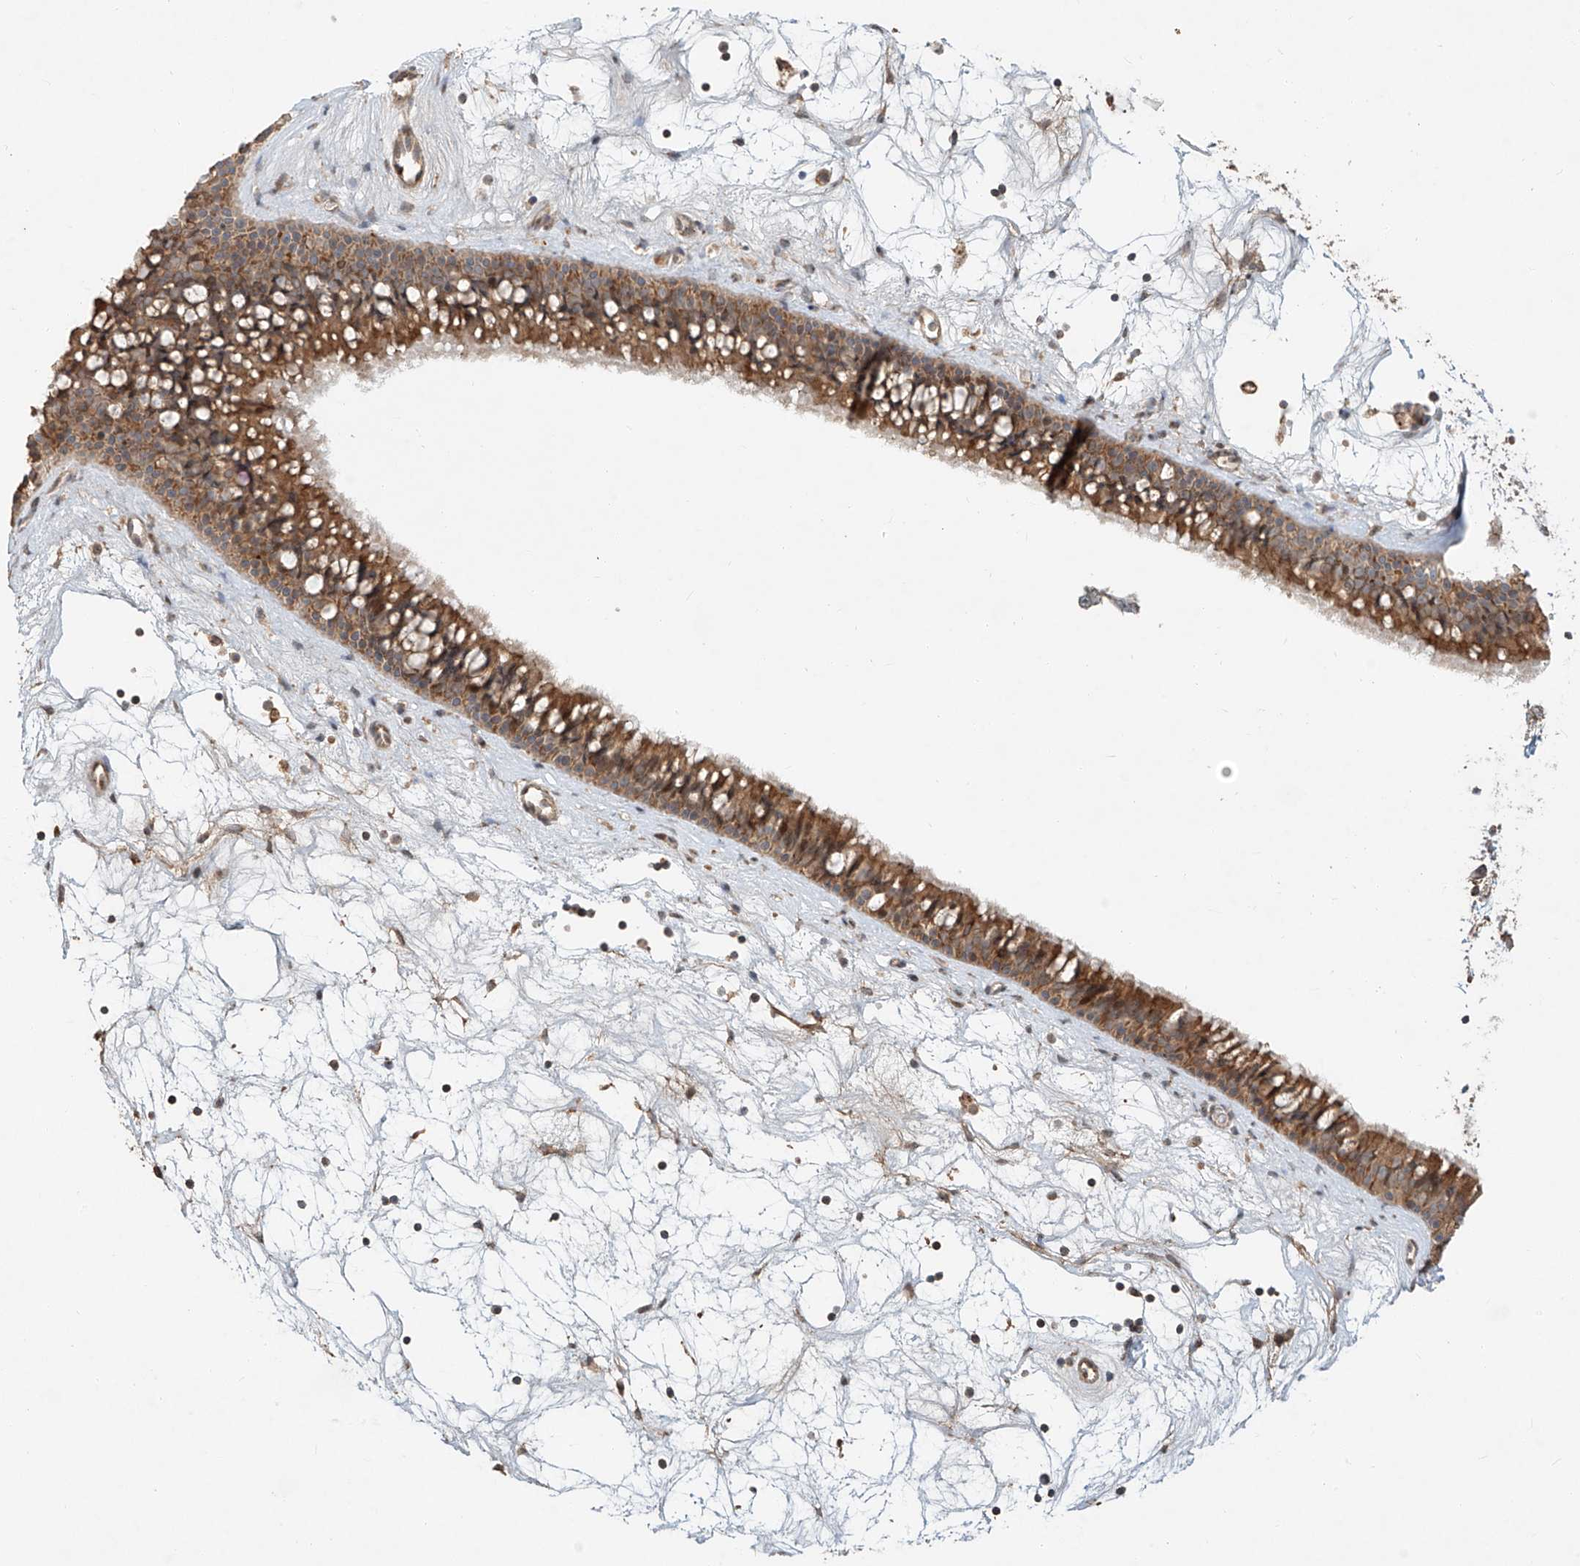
{"staining": {"intensity": "moderate", "quantity": ">75%", "location": "cytoplasmic/membranous"}, "tissue": "nasopharynx", "cell_type": "Respiratory epithelial cells", "image_type": "normal", "snomed": [{"axis": "morphology", "description": "Normal tissue, NOS"}, {"axis": "topography", "description": "Nasopharynx"}], "caption": "Immunohistochemical staining of normal nasopharynx displays >75% levels of moderate cytoplasmic/membranous protein expression in about >75% of respiratory epithelial cells. The staining was performed using DAB, with brown indicating positive protein expression. Nuclei are stained blue with hematoxylin.", "gene": "TMEM61", "patient": {"sex": "male", "age": 64}}